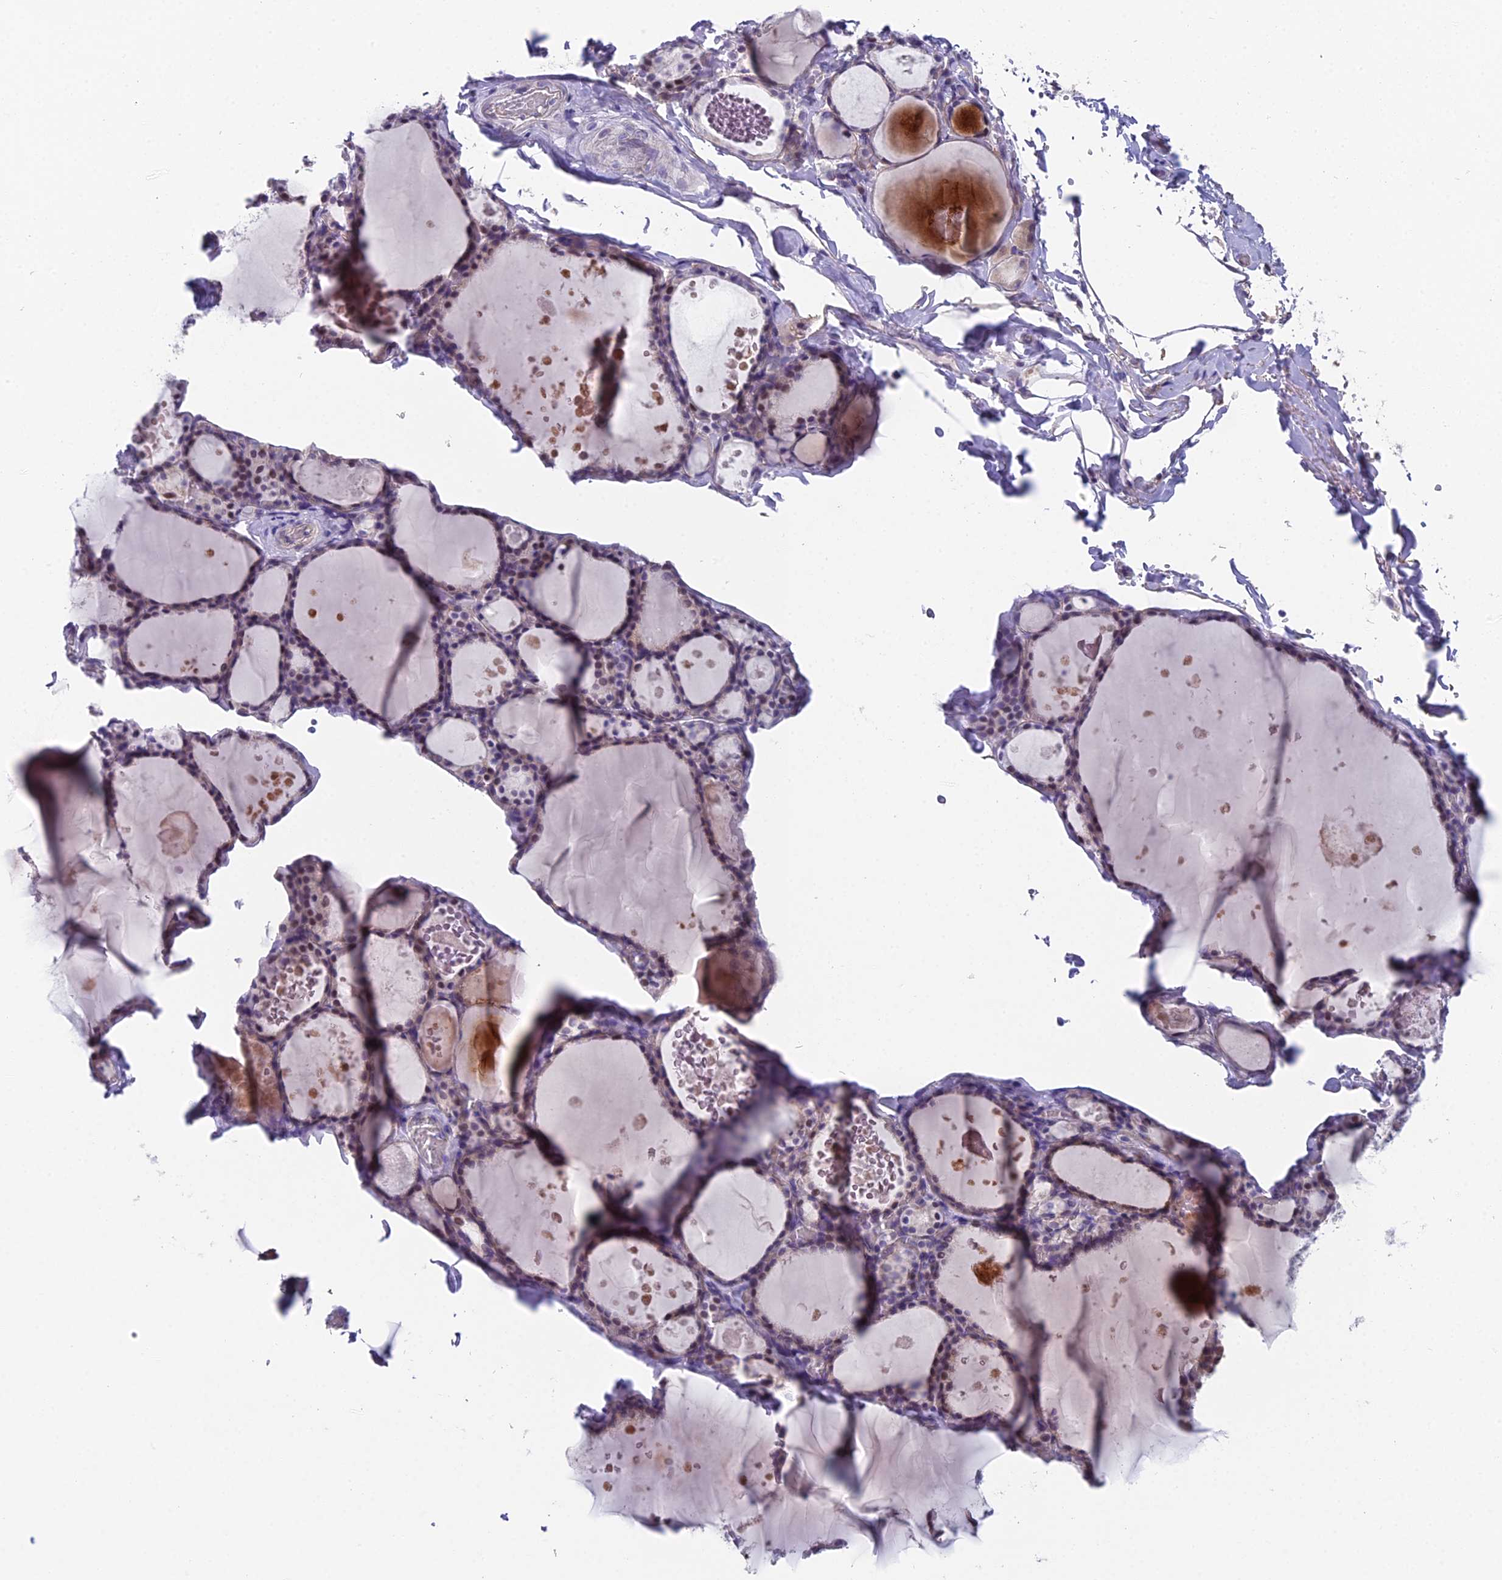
{"staining": {"intensity": "weak", "quantity": "25%-75%", "location": "nuclear"}, "tissue": "thyroid gland", "cell_type": "Glandular cells", "image_type": "normal", "snomed": [{"axis": "morphology", "description": "Normal tissue, NOS"}, {"axis": "topography", "description": "Thyroid gland"}], "caption": "Immunohistochemistry of benign thyroid gland demonstrates low levels of weak nuclear staining in approximately 25%-75% of glandular cells.", "gene": "XKR9", "patient": {"sex": "male", "age": 56}}